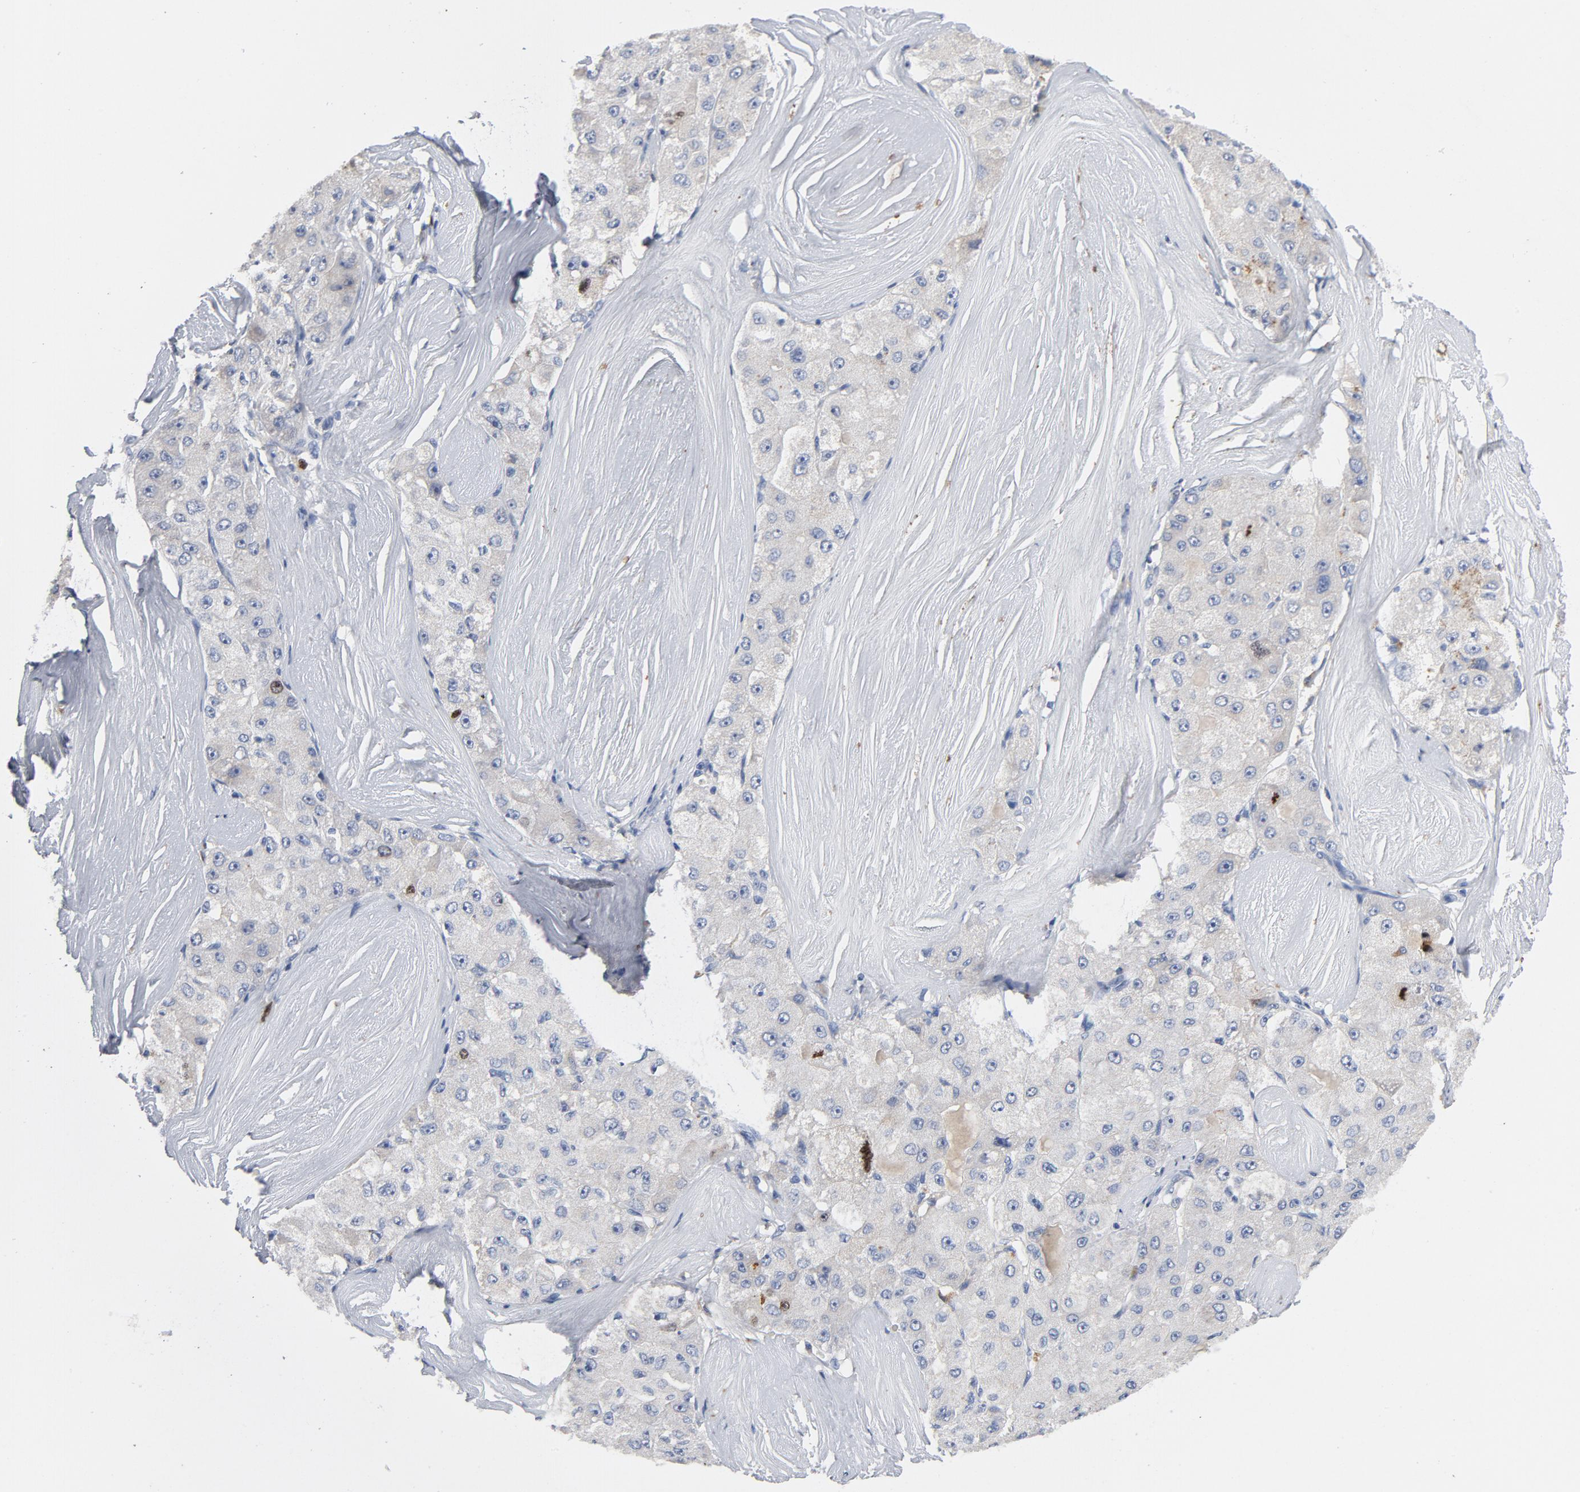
{"staining": {"intensity": "negative", "quantity": "none", "location": "none"}, "tissue": "liver cancer", "cell_type": "Tumor cells", "image_type": "cancer", "snomed": [{"axis": "morphology", "description": "Carcinoma, Hepatocellular, NOS"}, {"axis": "topography", "description": "Liver"}], "caption": "Tumor cells show no significant protein expression in liver cancer (hepatocellular carcinoma).", "gene": "BIRC5", "patient": {"sex": "male", "age": 80}}